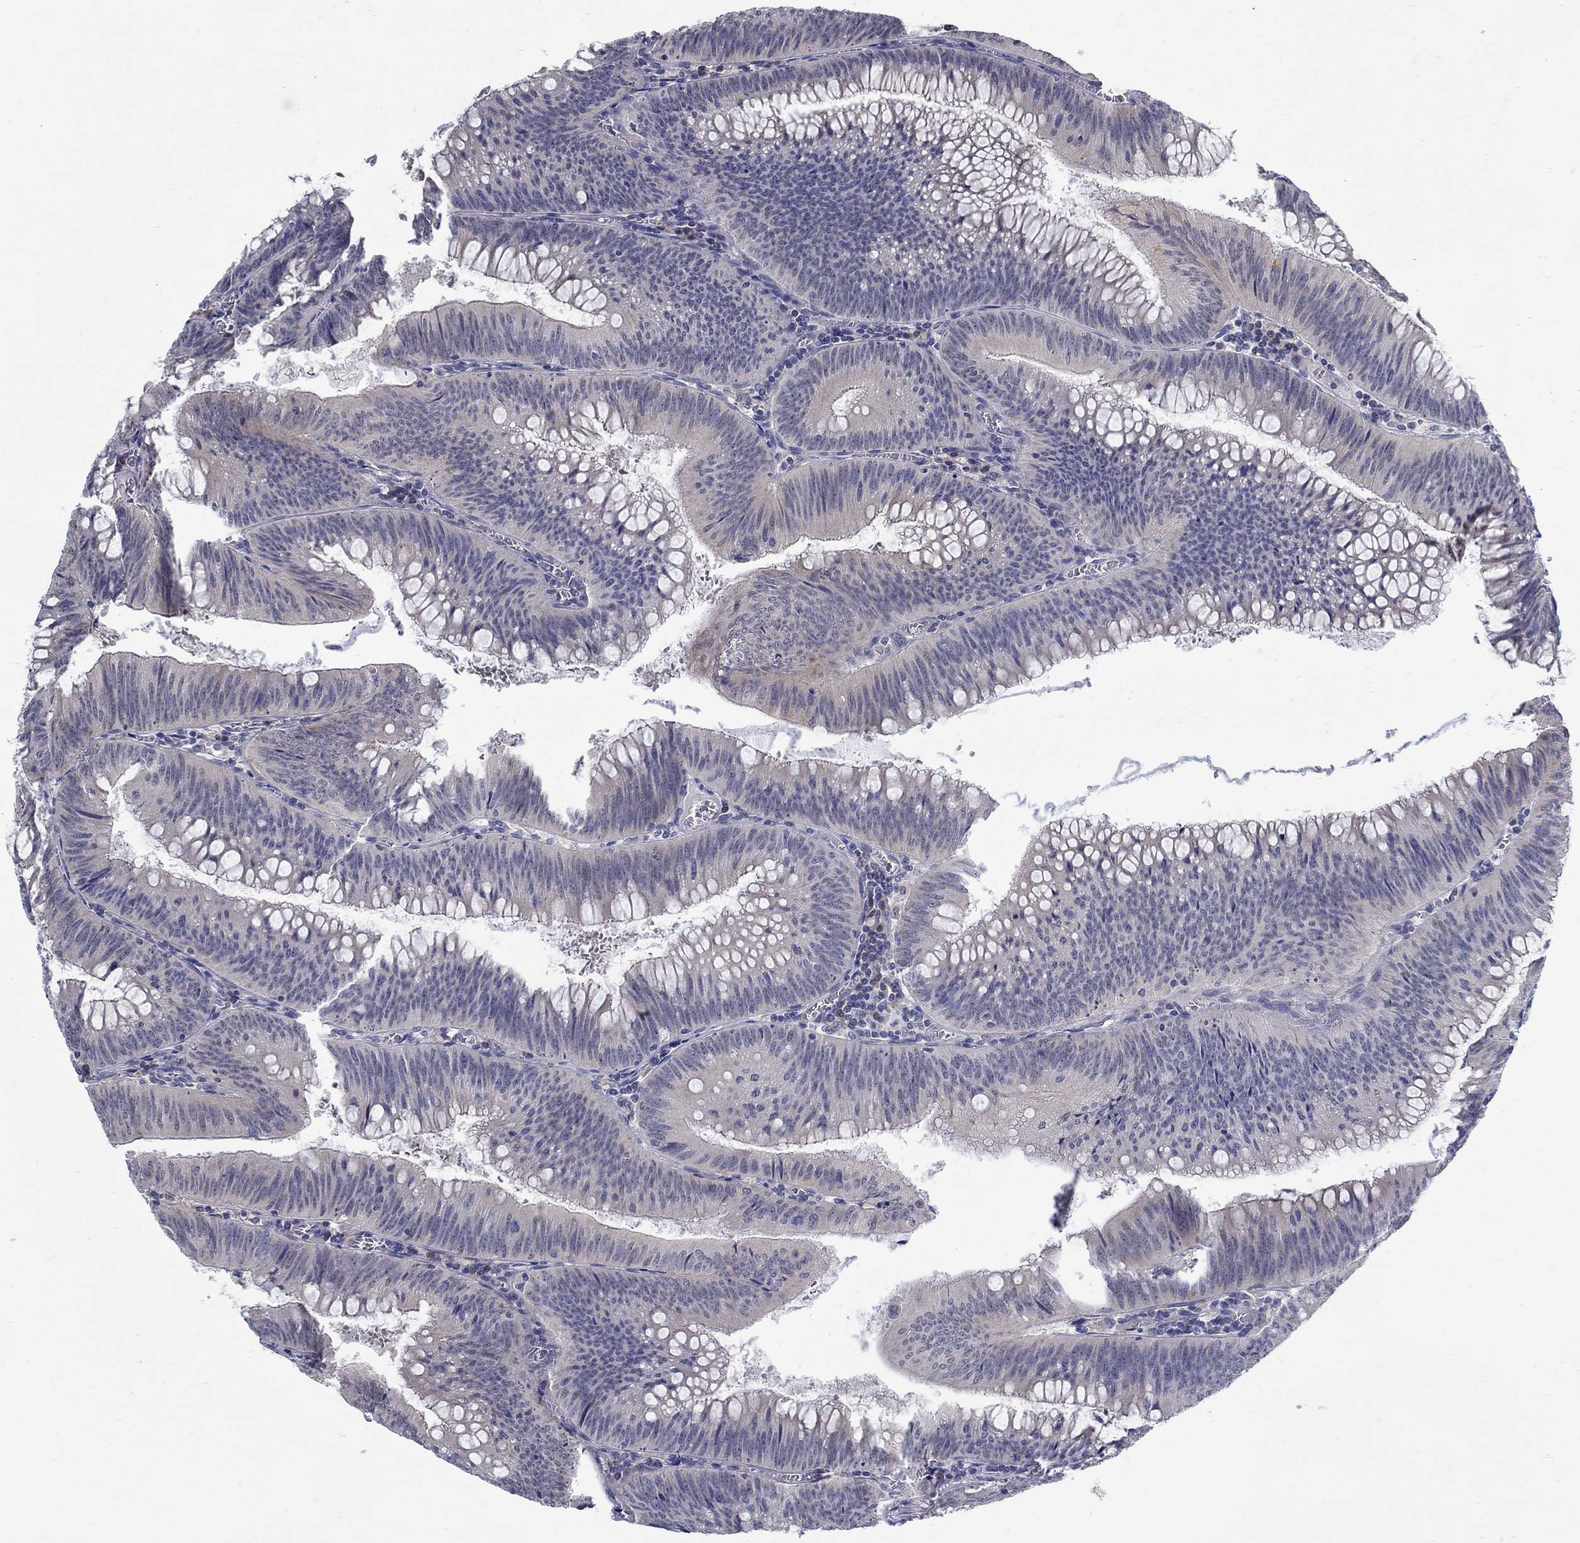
{"staining": {"intensity": "negative", "quantity": "none", "location": "none"}, "tissue": "colorectal cancer", "cell_type": "Tumor cells", "image_type": "cancer", "snomed": [{"axis": "morphology", "description": "Adenocarcinoma, NOS"}, {"axis": "topography", "description": "Rectum"}], "caption": "Immunohistochemistry of human colorectal cancer displays no expression in tumor cells.", "gene": "ABCA4", "patient": {"sex": "female", "age": 72}}